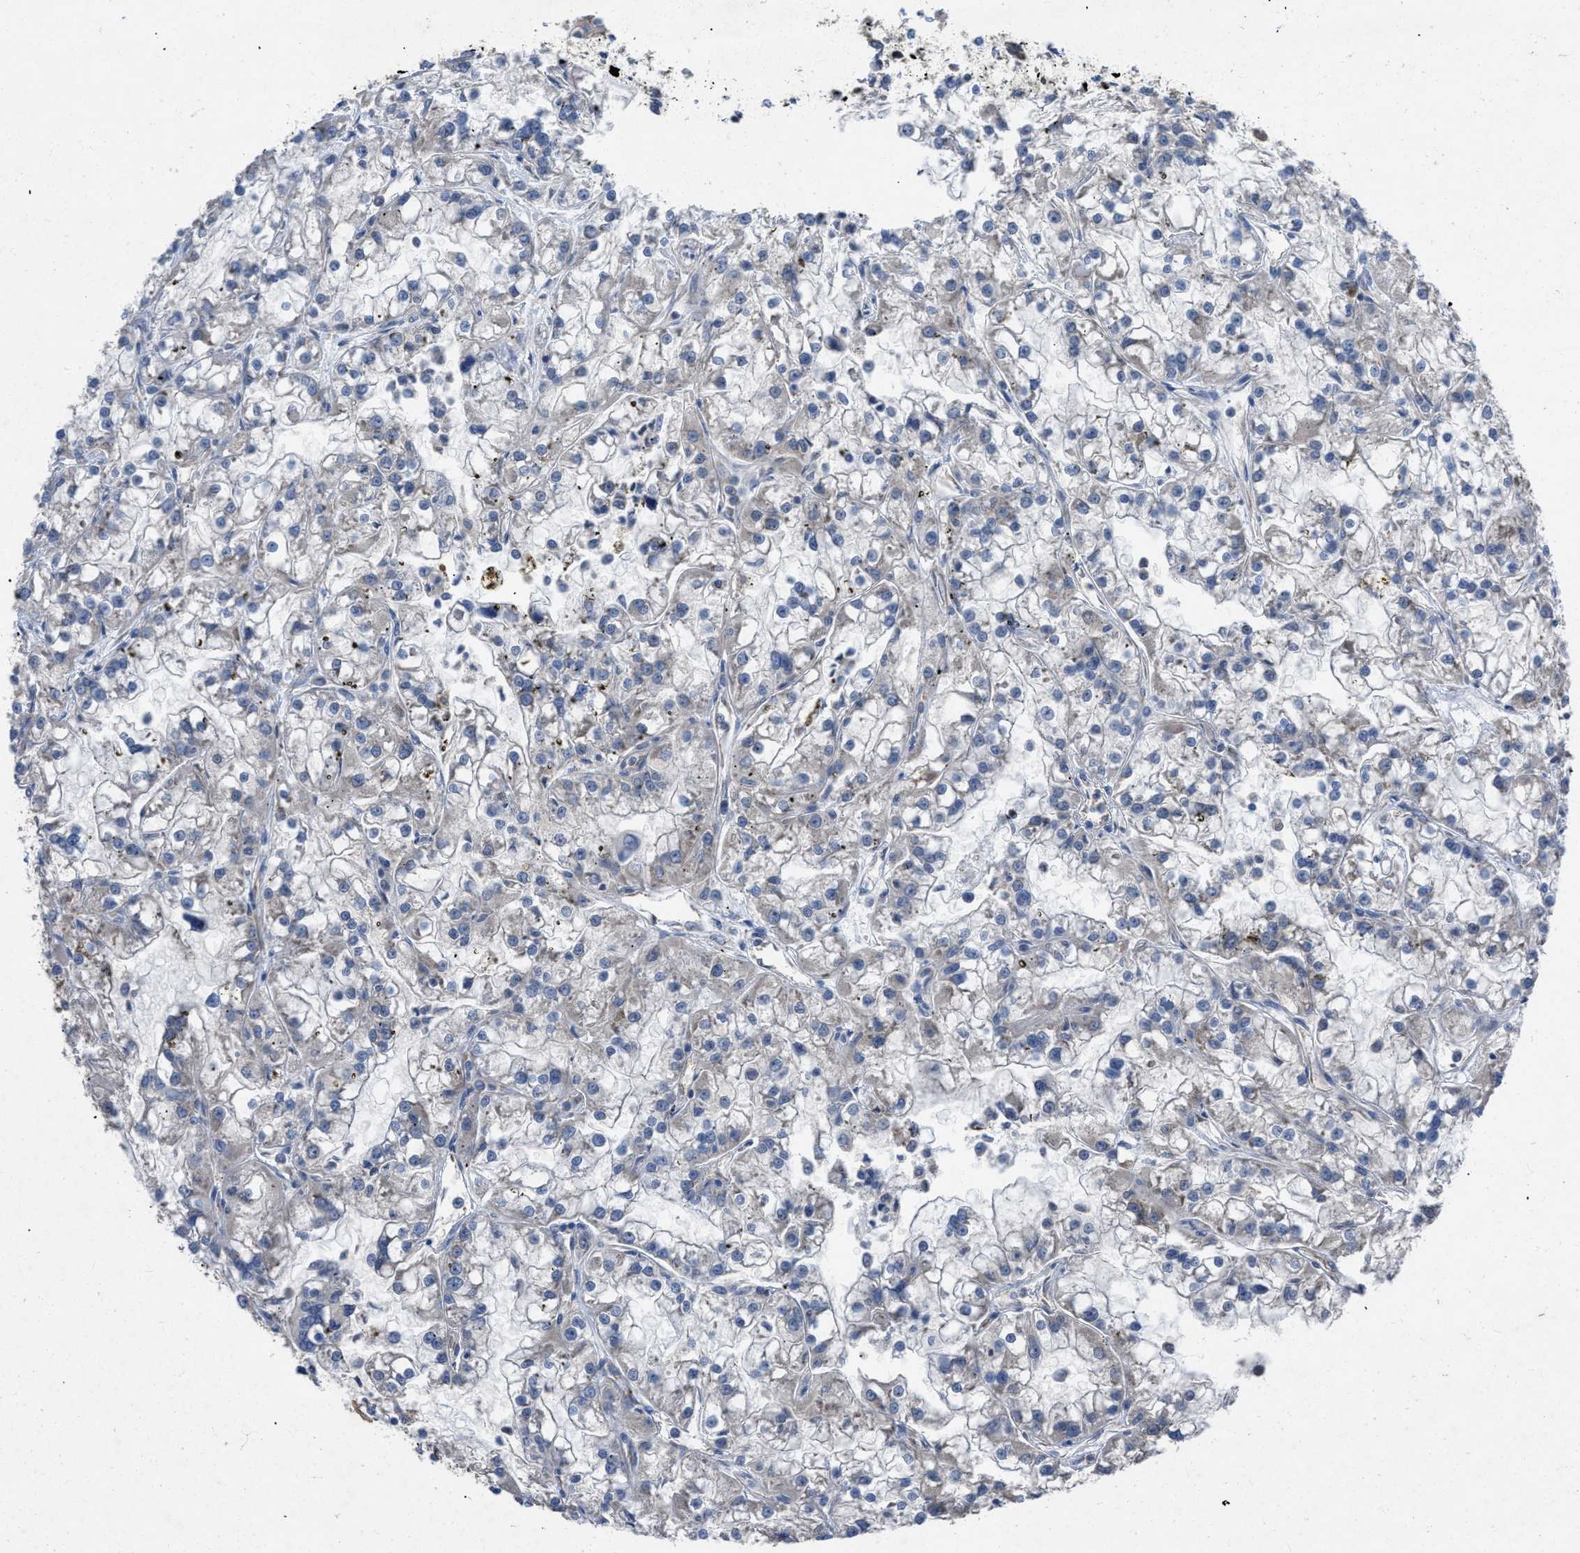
{"staining": {"intensity": "negative", "quantity": "none", "location": "none"}, "tissue": "renal cancer", "cell_type": "Tumor cells", "image_type": "cancer", "snomed": [{"axis": "morphology", "description": "Adenocarcinoma, NOS"}, {"axis": "topography", "description": "Kidney"}], "caption": "Immunohistochemical staining of renal cancer displays no significant staining in tumor cells.", "gene": "TMEM131", "patient": {"sex": "female", "age": 52}}